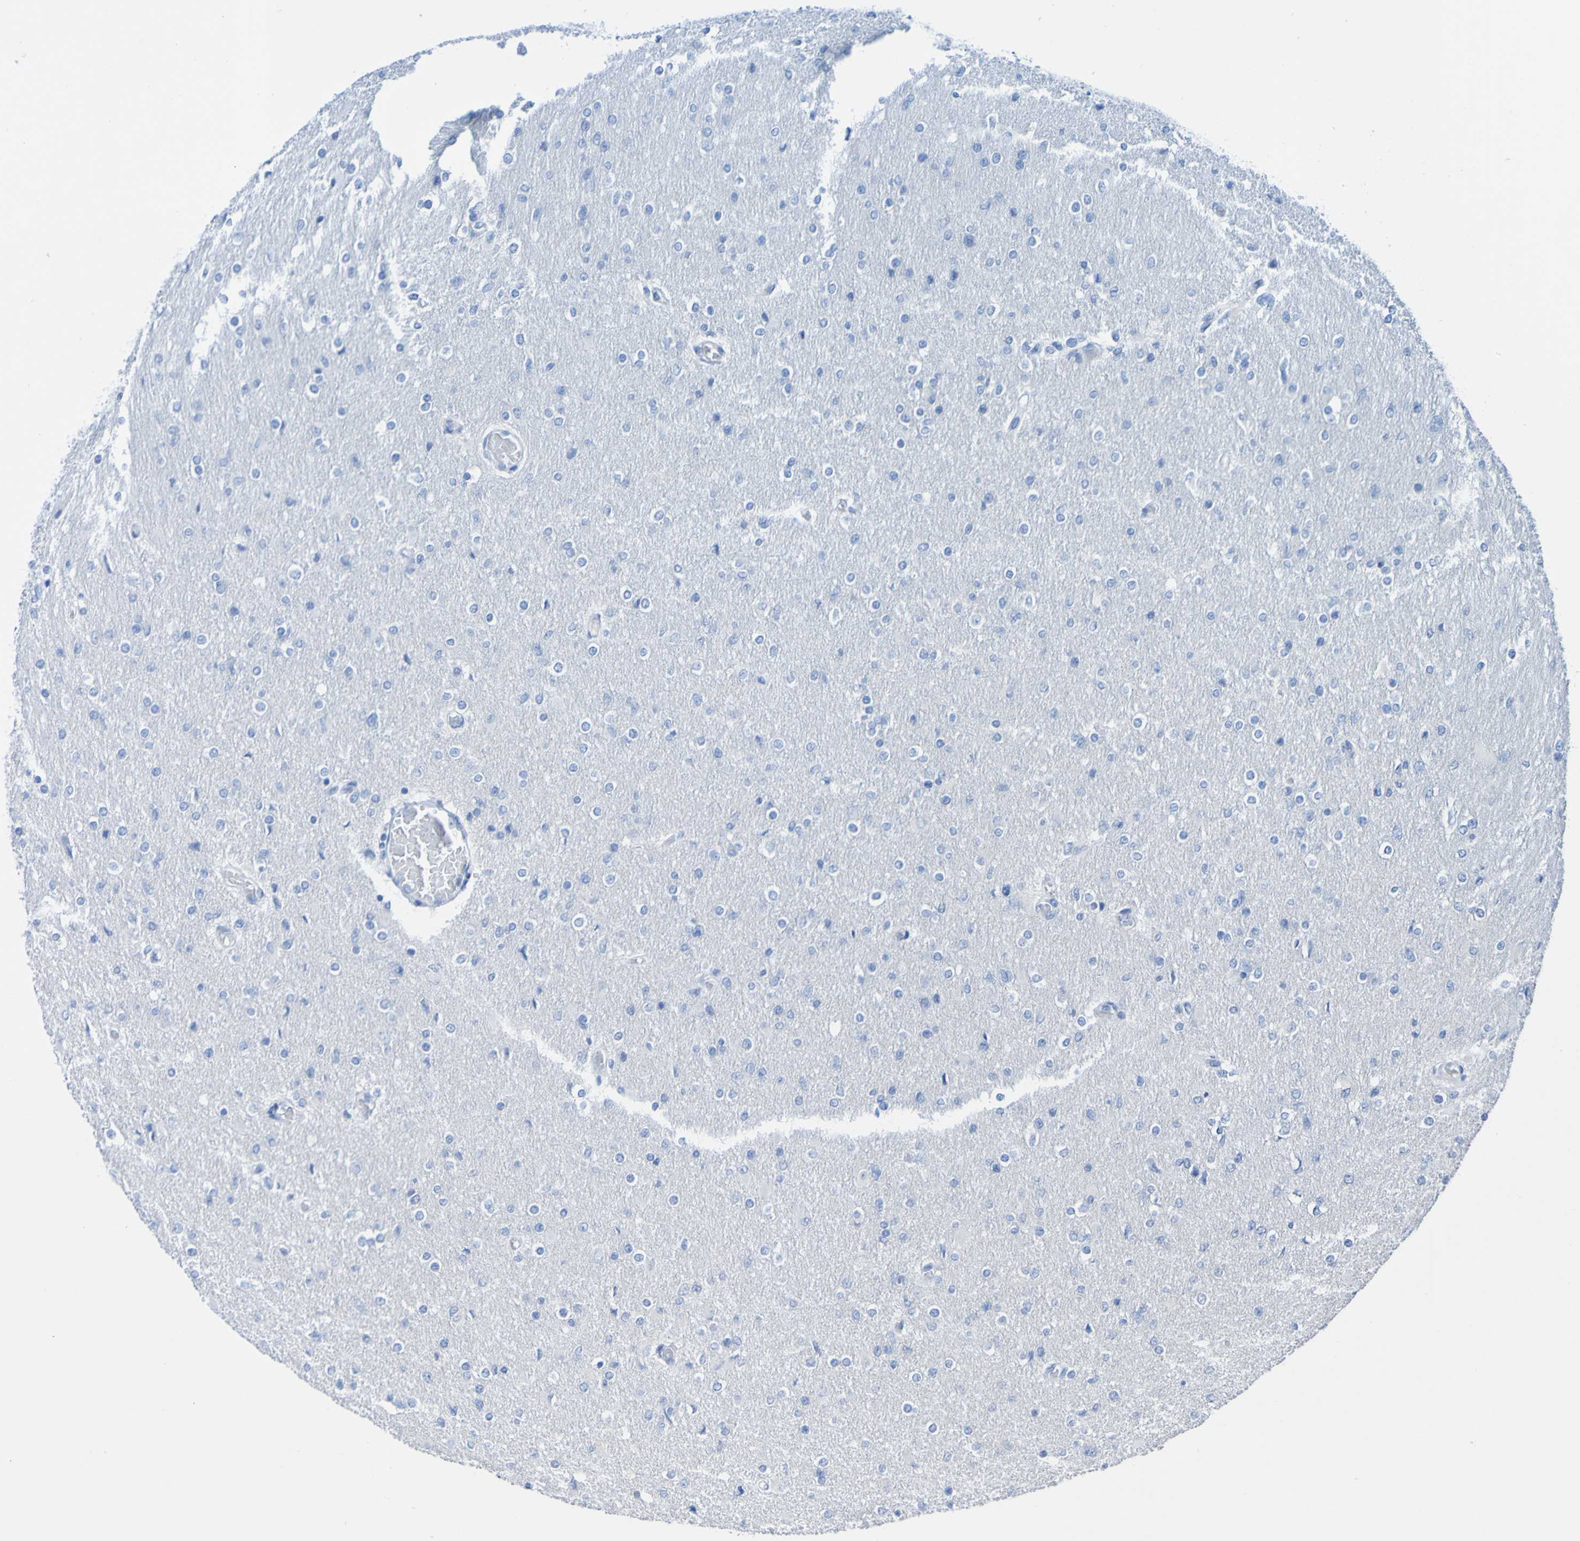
{"staining": {"intensity": "negative", "quantity": "none", "location": "none"}, "tissue": "glioma", "cell_type": "Tumor cells", "image_type": "cancer", "snomed": [{"axis": "morphology", "description": "Glioma, malignant, High grade"}, {"axis": "topography", "description": "Cerebral cortex"}], "caption": "Human glioma stained for a protein using immunohistochemistry reveals no staining in tumor cells.", "gene": "ACMSD", "patient": {"sex": "female", "age": 36}}